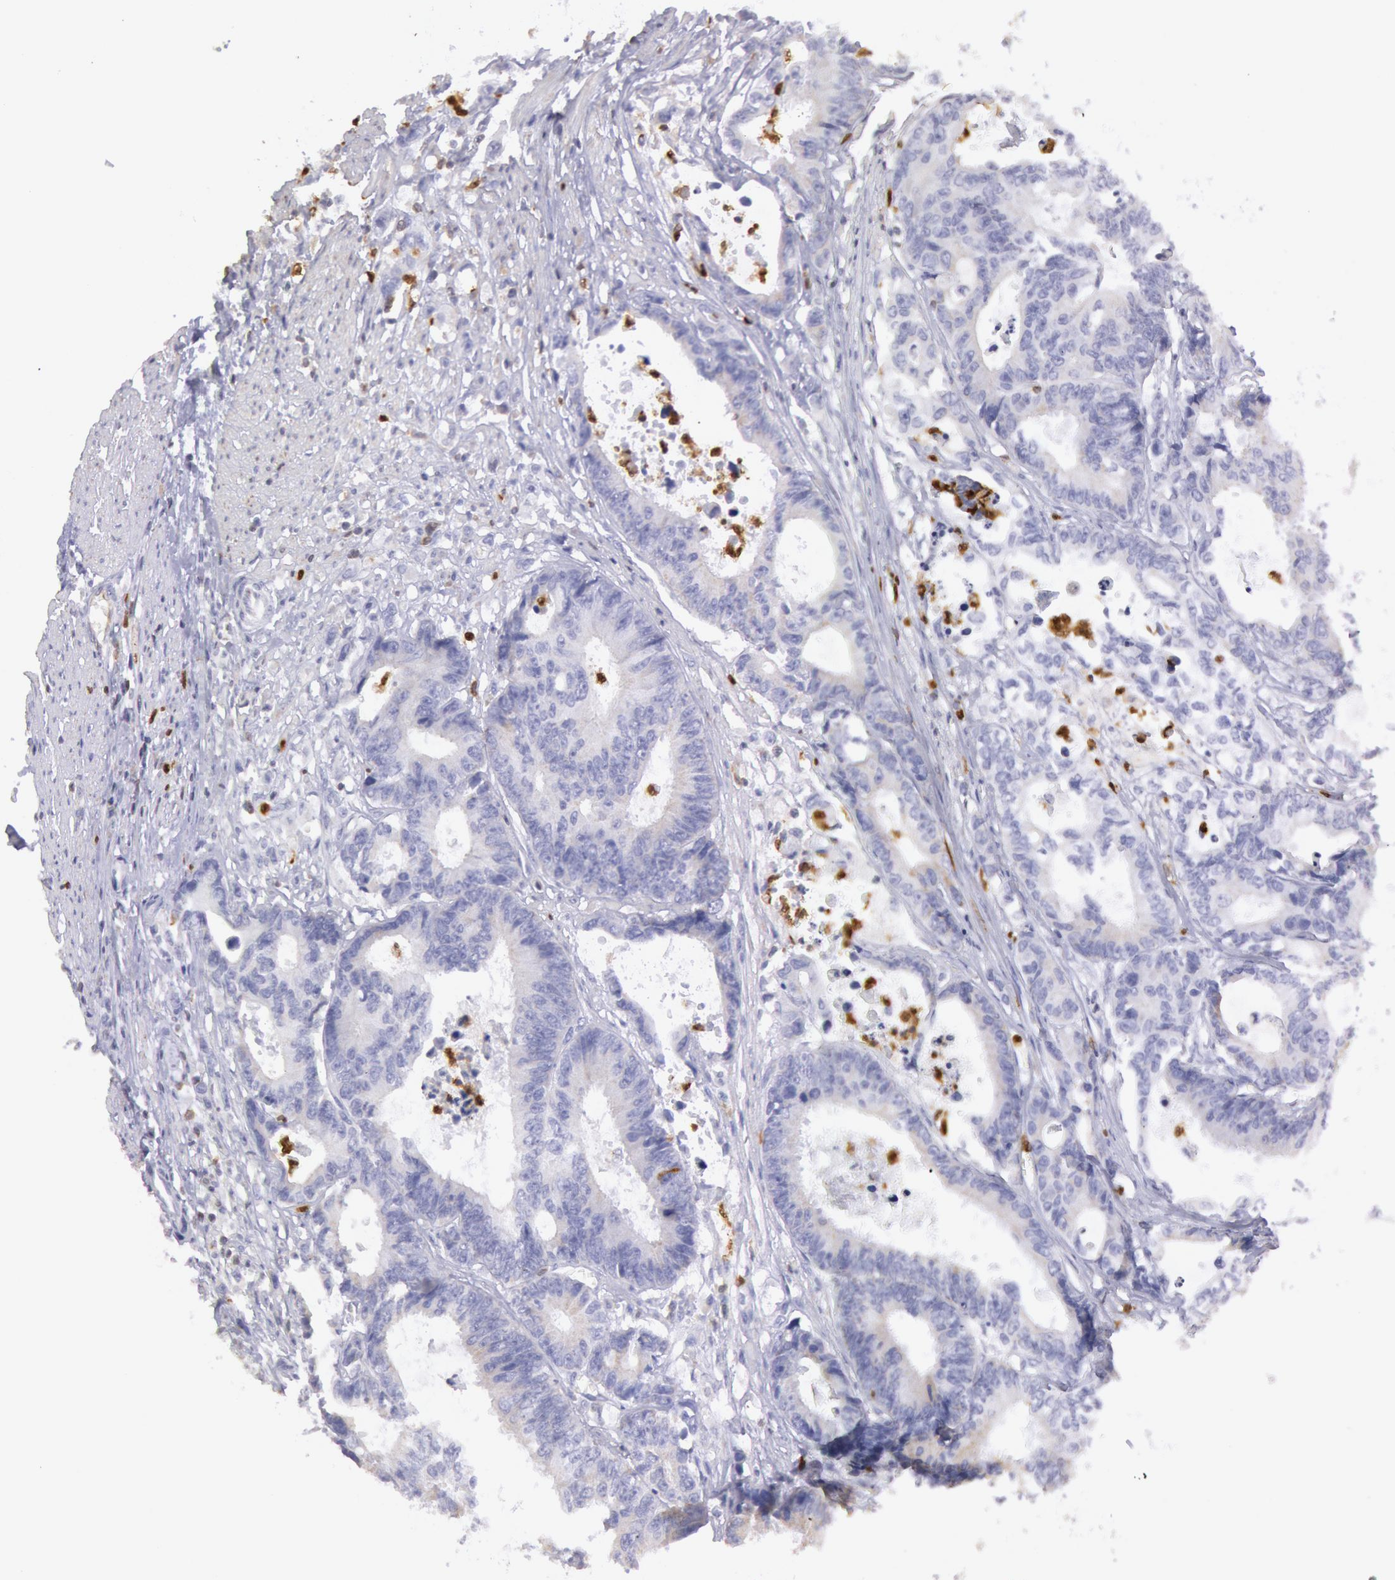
{"staining": {"intensity": "negative", "quantity": "none", "location": "none"}, "tissue": "colorectal cancer", "cell_type": "Tumor cells", "image_type": "cancer", "snomed": [{"axis": "morphology", "description": "Adenocarcinoma, NOS"}, {"axis": "topography", "description": "Rectum"}], "caption": "Immunohistochemistry (IHC) image of neoplastic tissue: colorectal cancer stained with DAB (3,3'-diaminobenzidine) exhibits no significant protein positivity in tumor cells.", "gene": "RAB27A", "patient": {"sex": "female", "age": 98}}